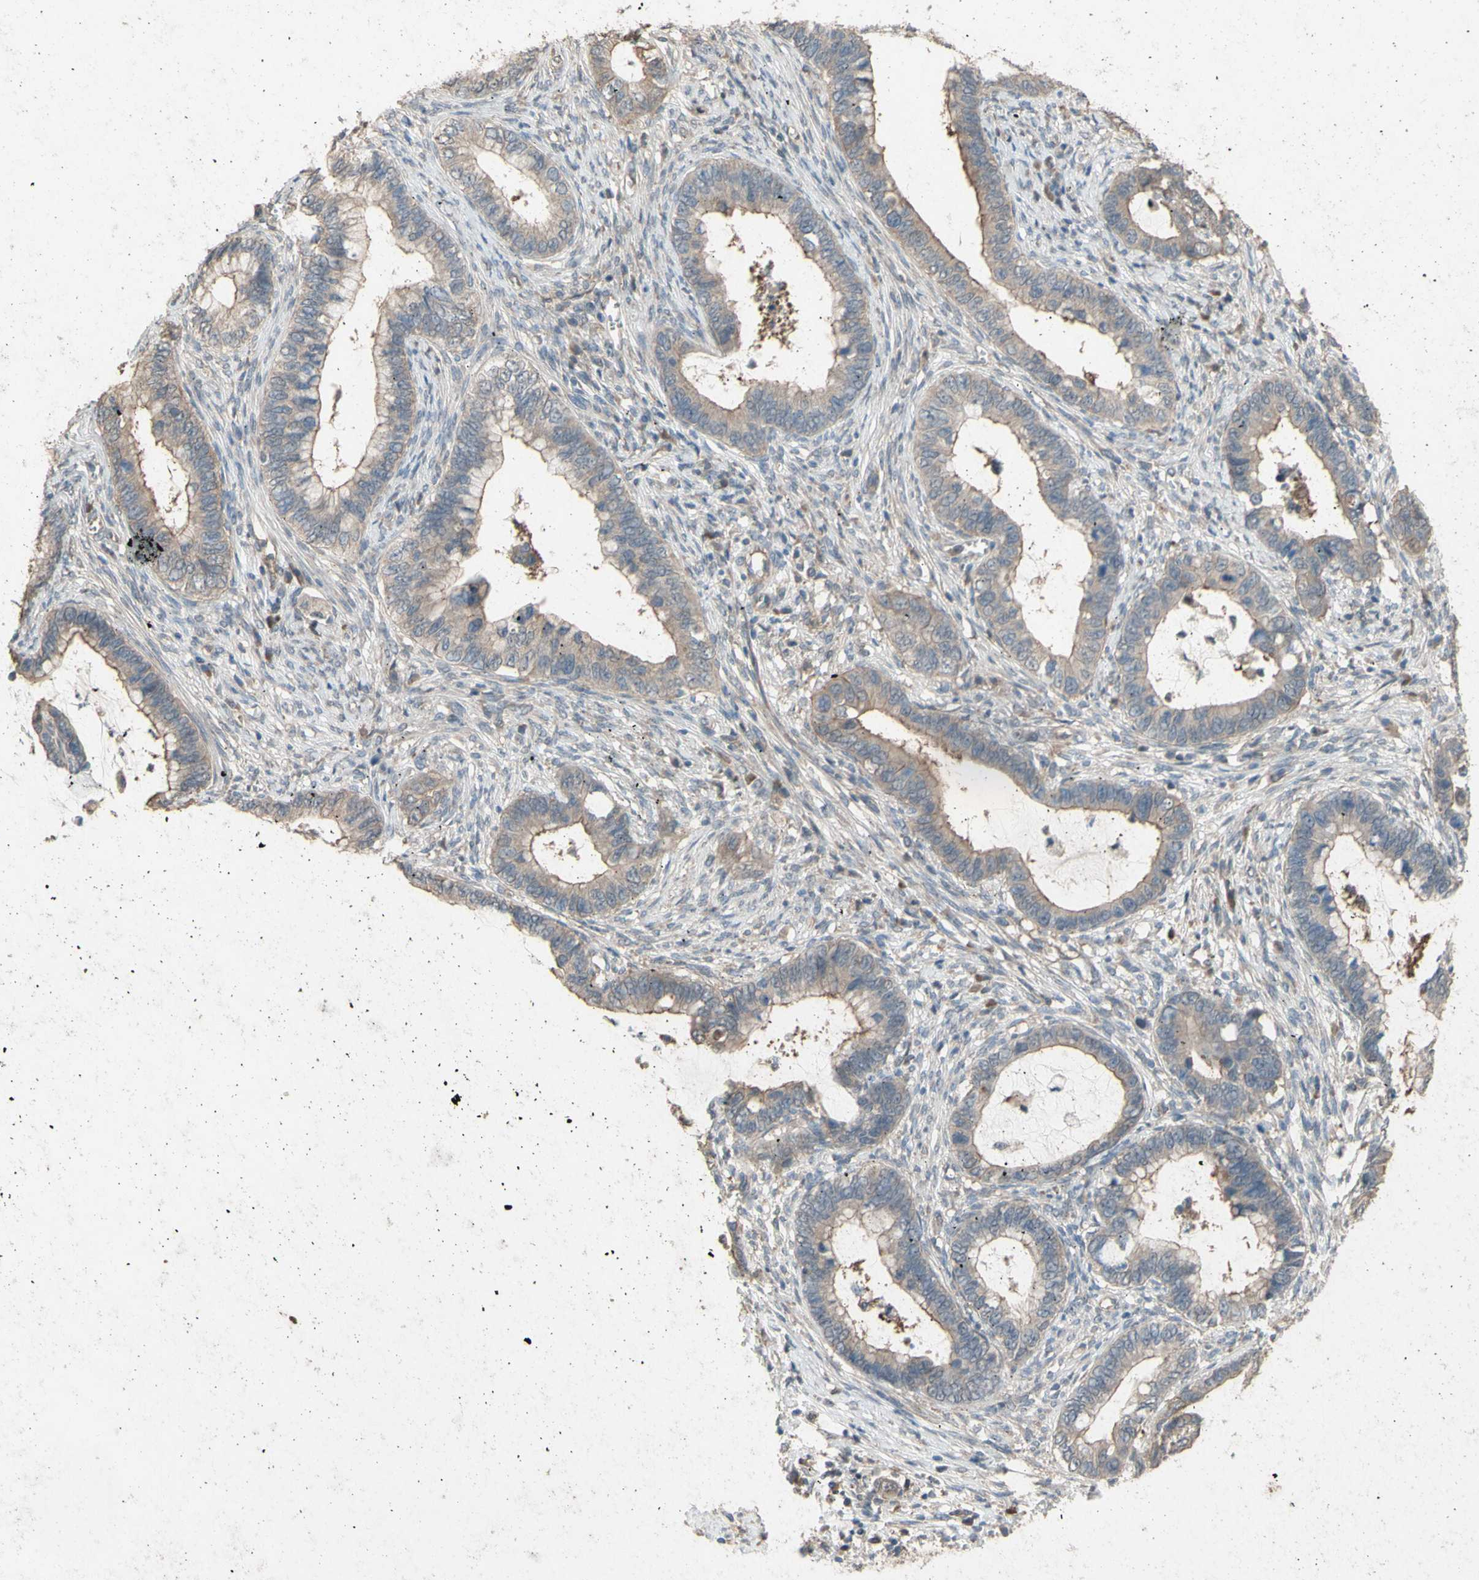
{"staining": {"intensity": "moderate", "quantity": ">75%", "location": "cytoplasmic/membranous"}, "tissue": "cervical cancer", "cell_type": "Tumor cells", "image_type": "cancer", "snomed": [{"axis": "morphology", "description": "Adenocarcinoma, NOS"}, {"axis": "topography", "description": "Cervix"}], "caption": "Brown immunohistochemical staining in human adenocarcinoma (cervical) reveals moderate cytoplasmic/membranous expression in approximately >75% of tumor cells.", "gene": "SHROOM4", "patient": {"sex": "female", "age": 44}}